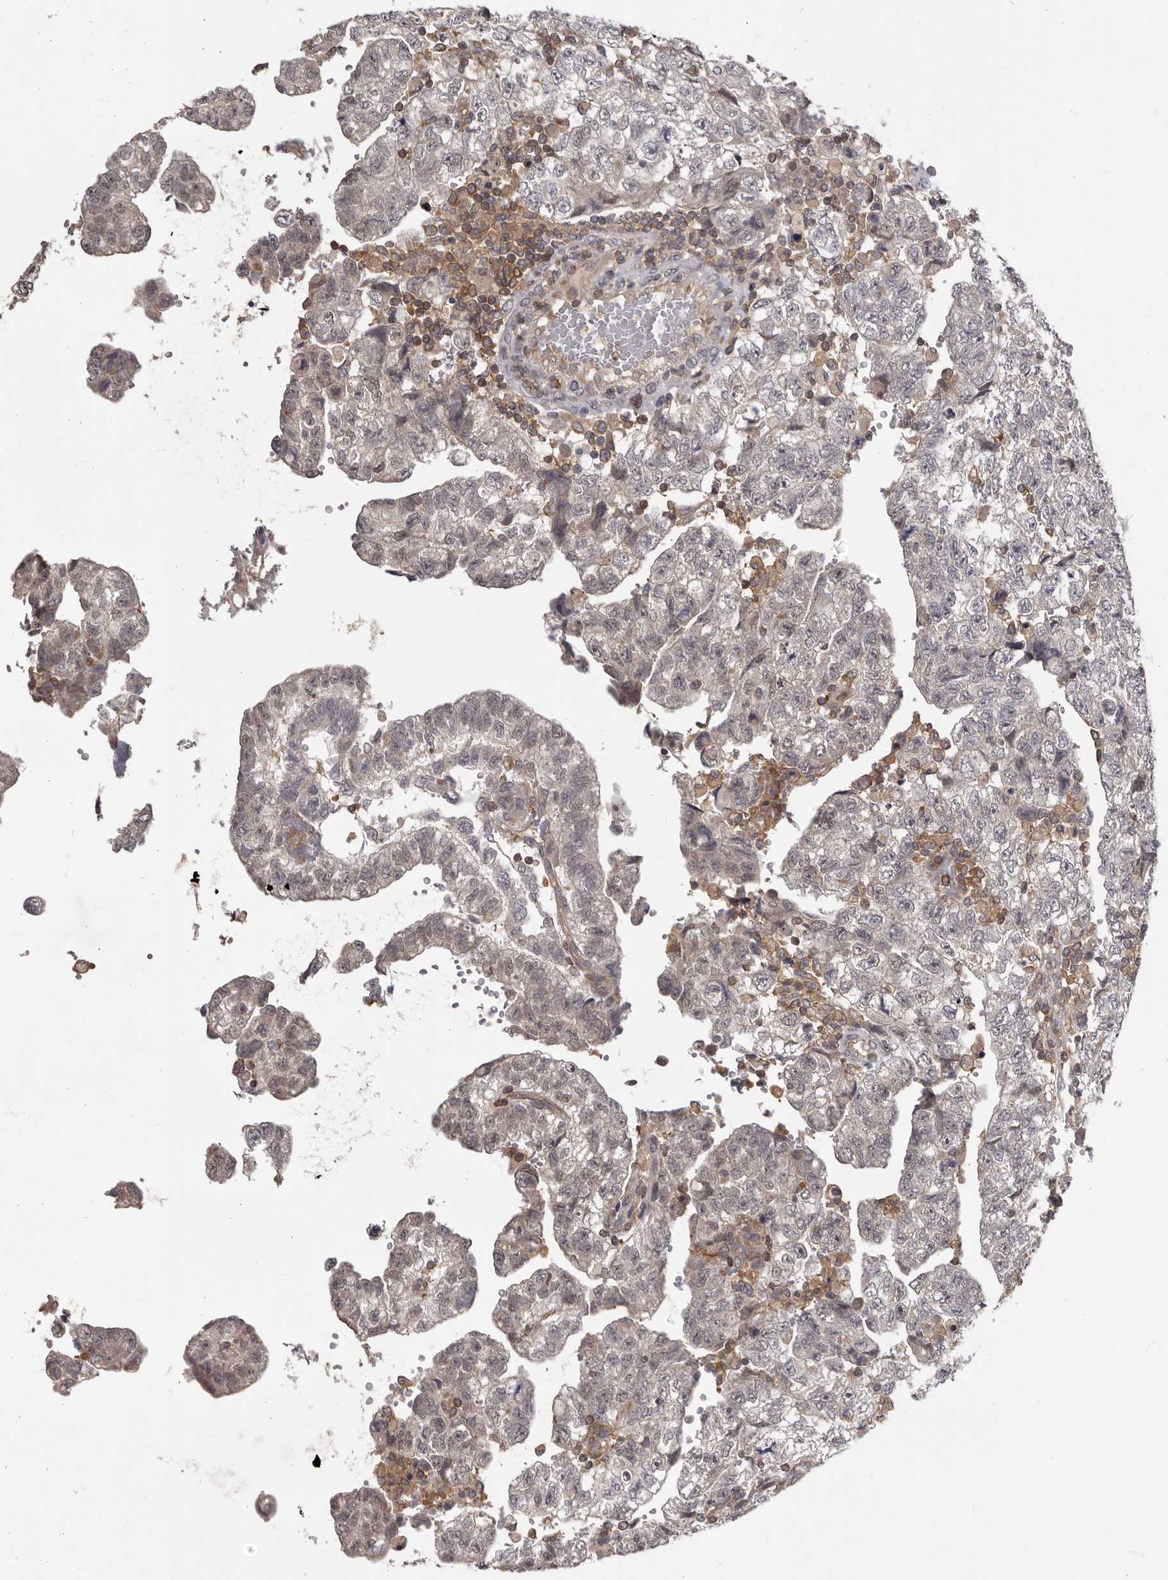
{"staining": {"intensity": "negative", "quantity": "none", "location": "none"}, "tissue": "testis cancer", "cell_type": "Tumor cells", "image_type": "cancer", "snomed": [{"axis": "morphology", "description": "Carcinoma, Embryonal, NOS"}, {"axis": "topography", "description": "Testis"}], "caption": "Immunohistochemistry photomicrograph of neoplastic tissue: human embryonal carcinoma (testis) stained with DAB (3,3'-diaminobenzidine) displays no significant protein staining in tumor cells. The staining is performed using DAB (3,3'-diaminobenzidine) brown chromogen with nuclei counter-stained in using hematoxylin.", "gene": "ANKRD44", "patient": {"sex": "male", "age": 36}}